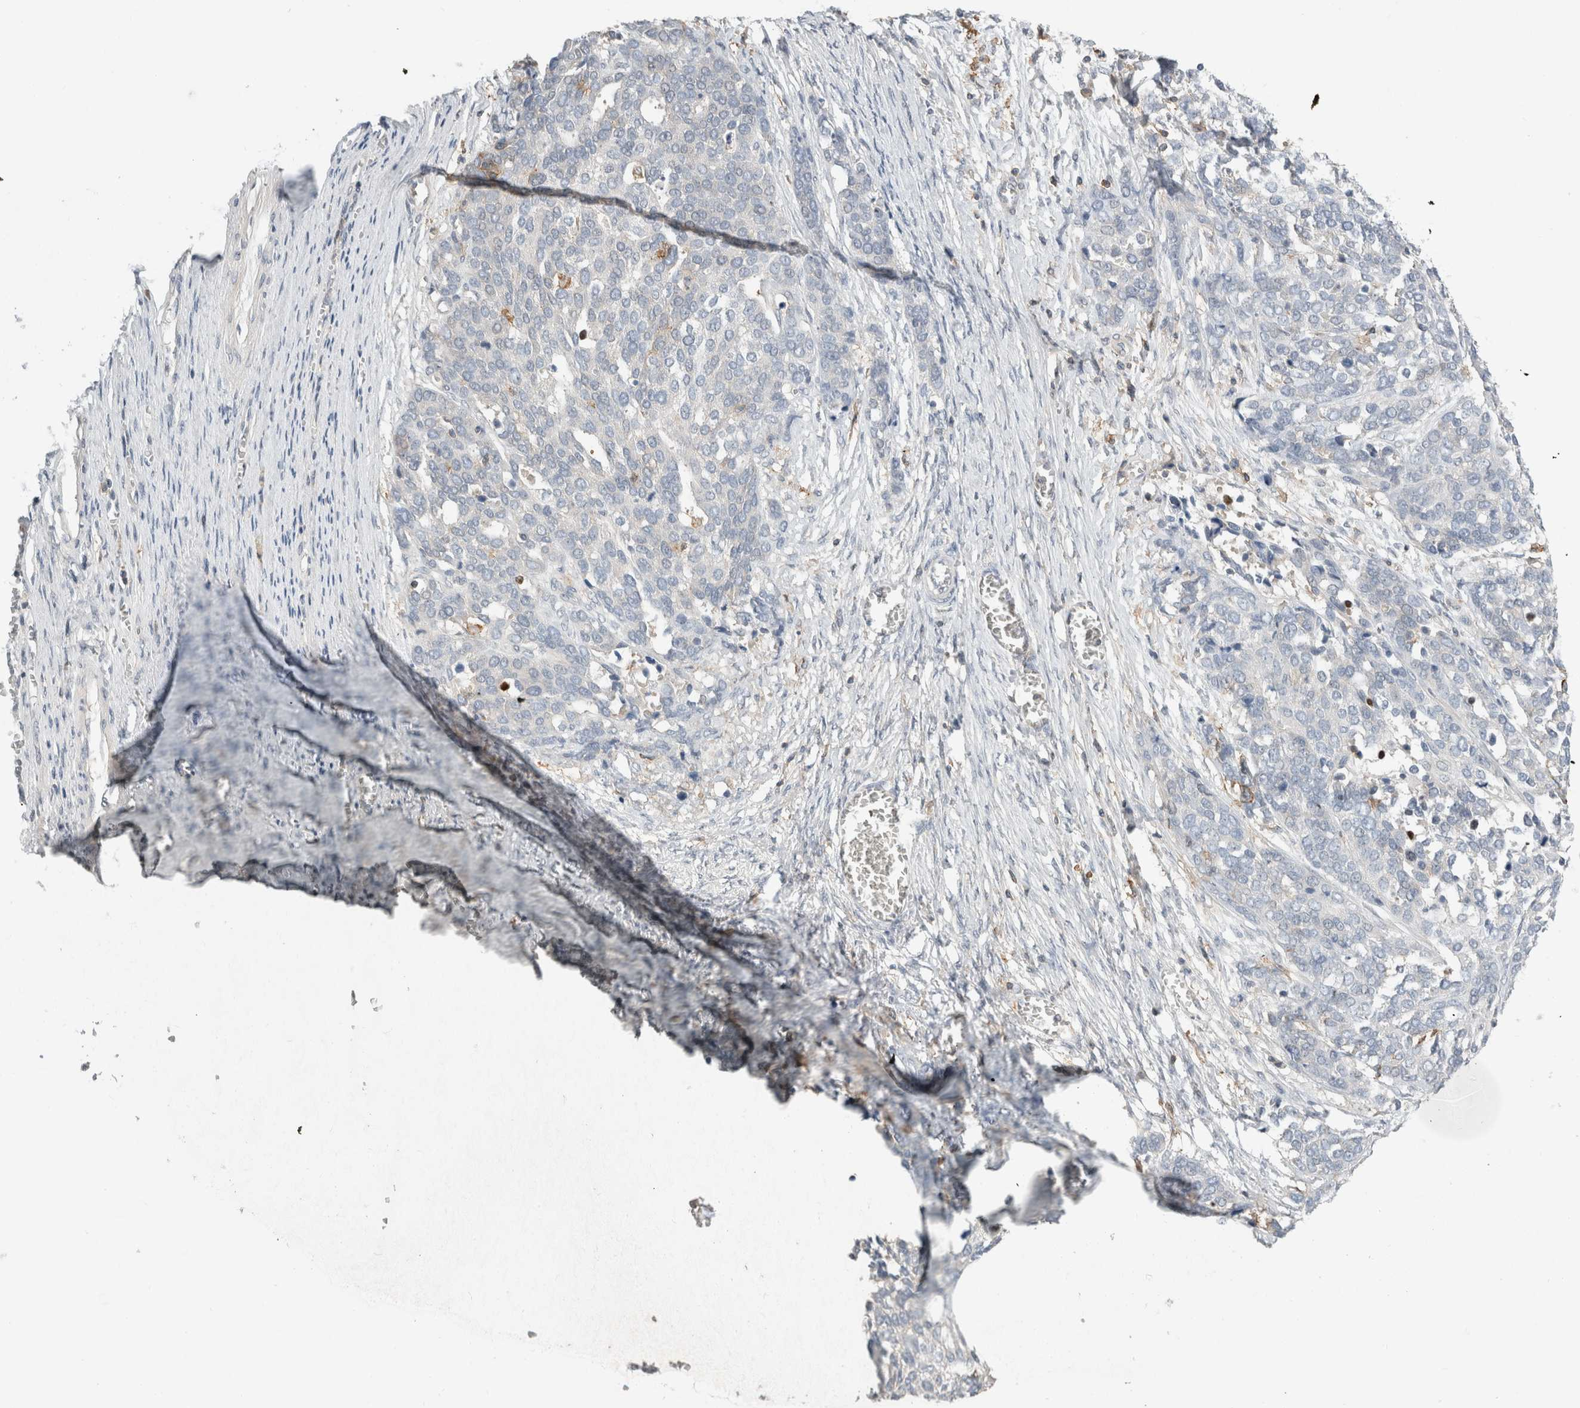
{"staining": {"intensity": "negative", "quantity": "none", "location": "none"}, "tissue": "ovarian cancer", "cell_type": "Tumor cells", "image_type": "cancer", "snomed": [{"axis": "morphology", "description": "Cystadenocarcinoma, serous, NOS"}, {"axis": "topography", "description": "Ovary"}], "caption": "High power microscopy histopathology image of an immunohistochemistry photomicrograph of serous cystadenocarcinoma (ovarian), revealing no significant expression in tumor cells.", "gene": "ERCC6L2", "patient": {"sex": "female", "age": 44}}